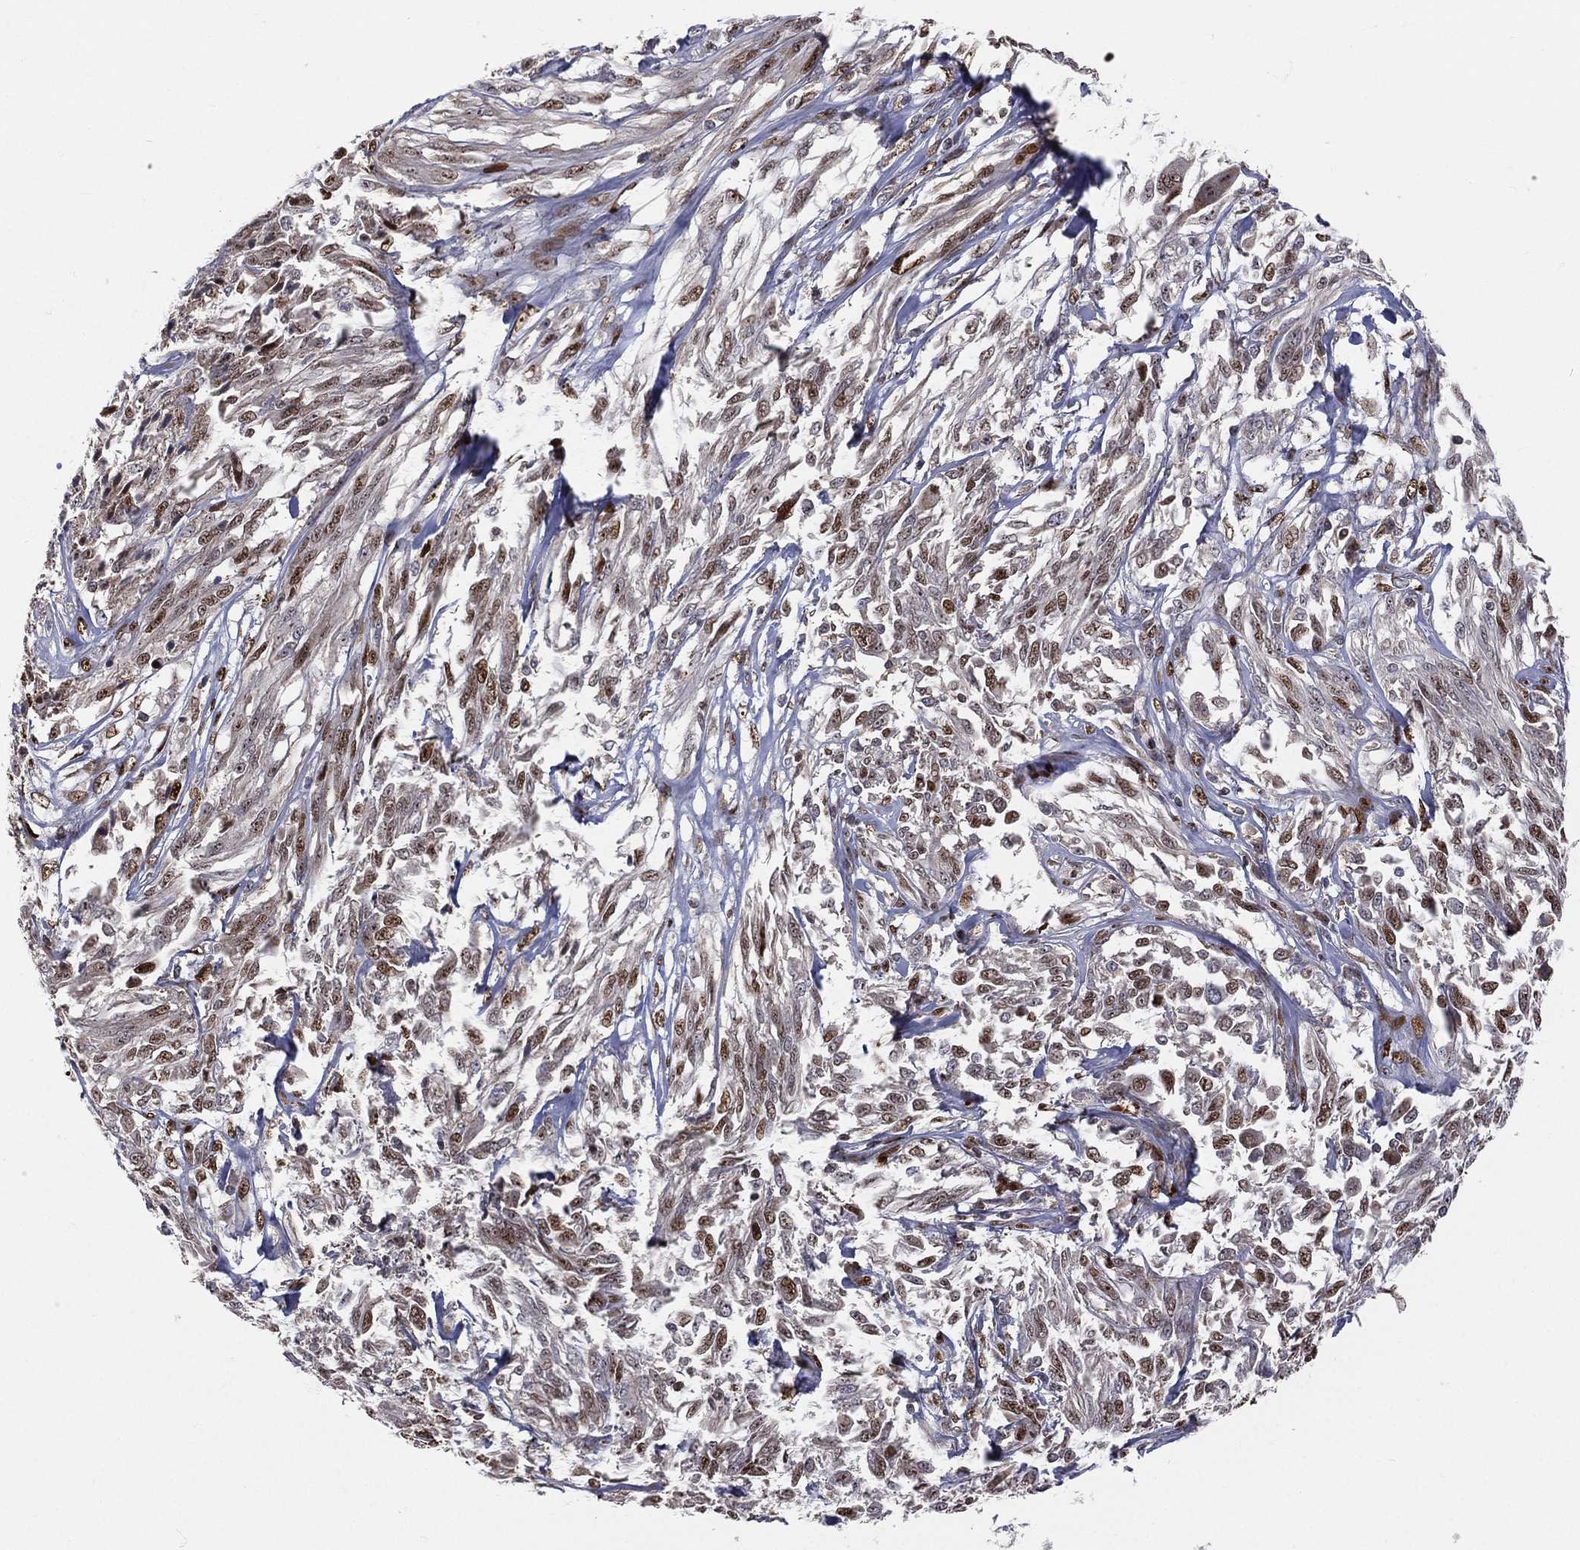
{"staining": {"intensity": "moderate", "quantity": "25%-75%", "location": "nuclear"}, "tissue": "melanoma", "cell_type": "Tumor cells", "image_type": "cancer", "snomed": [{"axis": "morphology", "description": "Malignant melanoma, NOS"}, {"axis": "topography", "description": "Skin"}], "caption": "The micrograph displays a brown stain indicating the presence of a protein in the nuclear of tumor cells in malignant melanoma.", "gene": "ZEB1", "patient": {"sex": "female", "age": 91}}